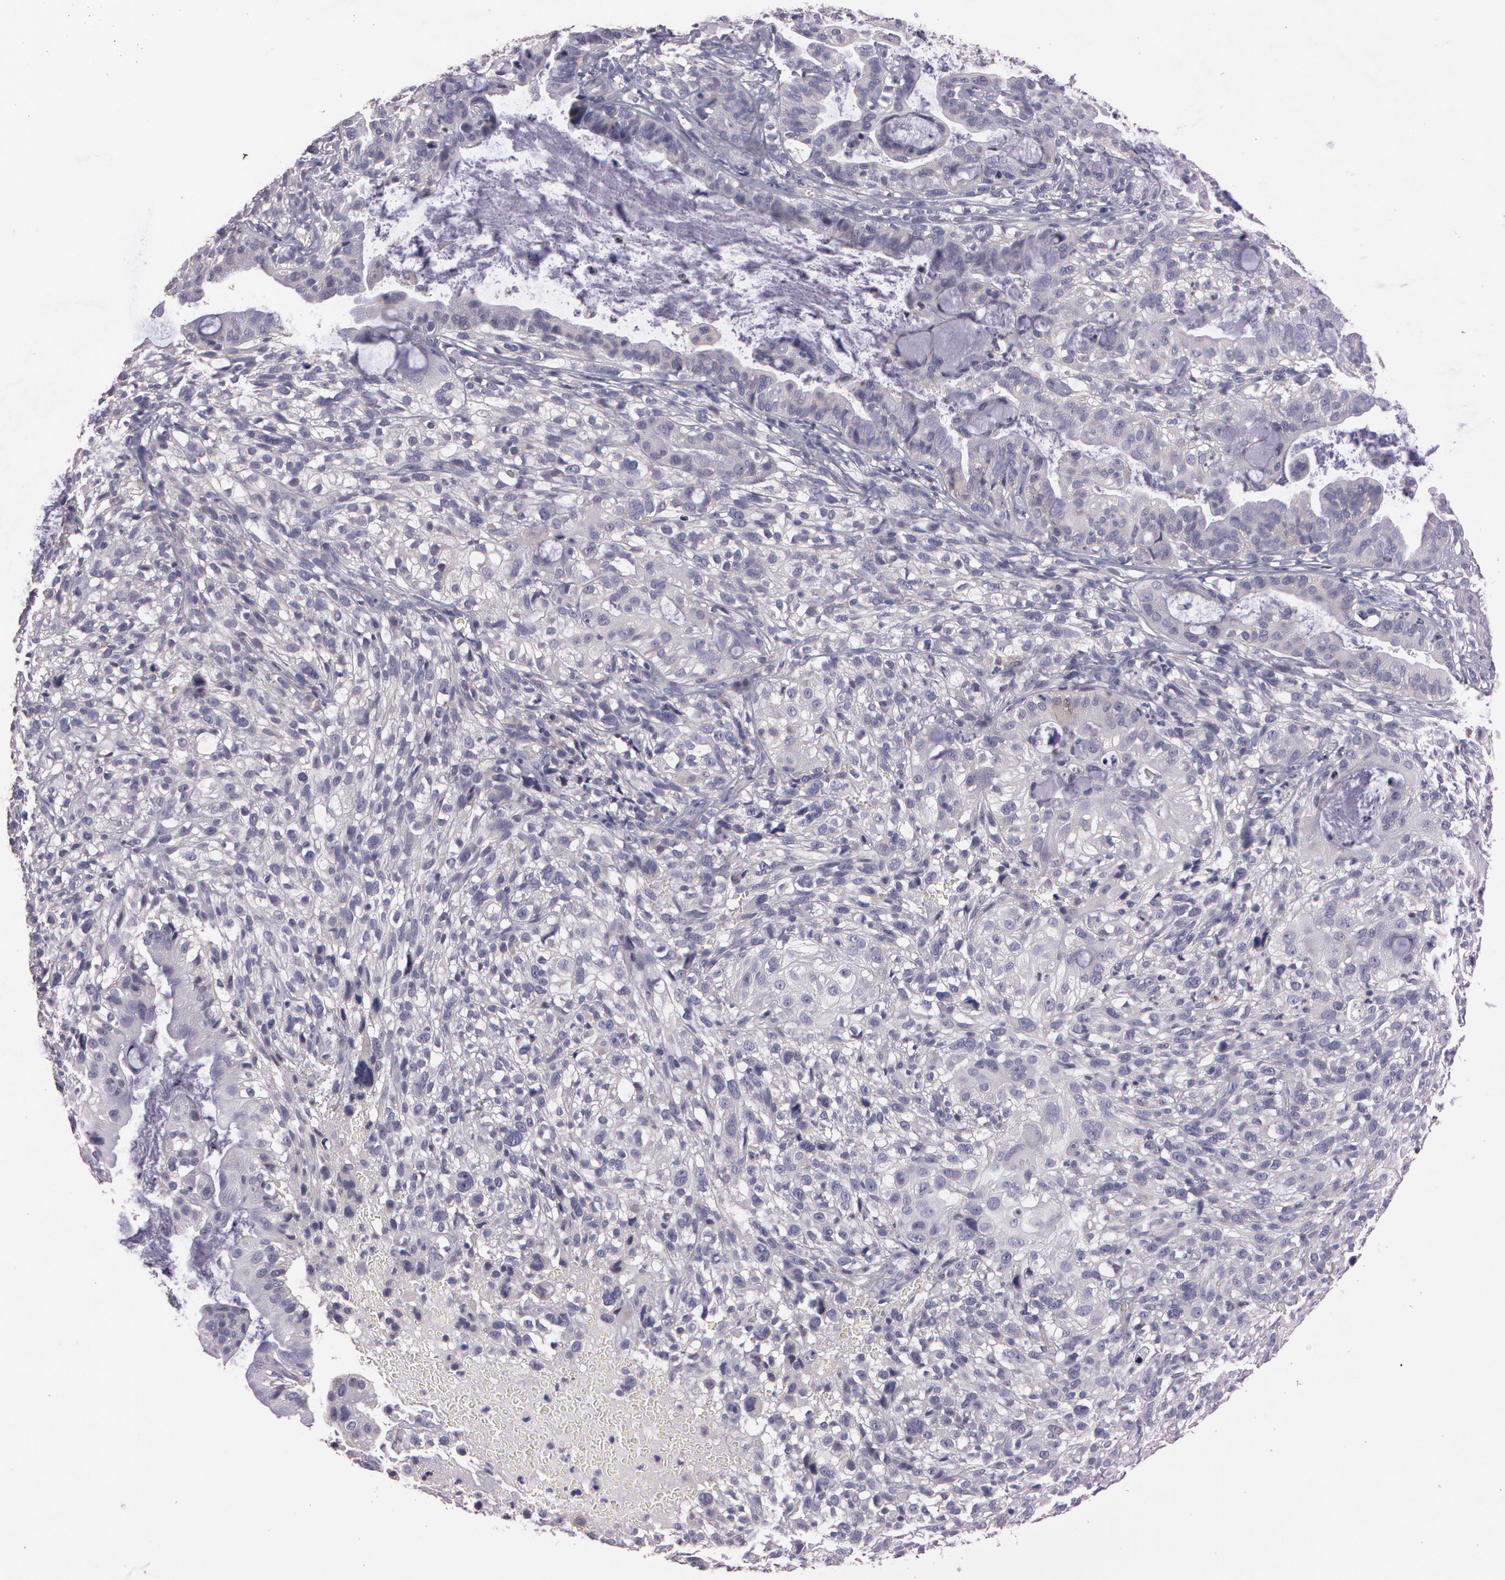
{"staining": {"intensity": "weak", "quantity": "<25%", "location": "cytoplasmic/membranous"}, "tissue": "cervical cancer", "cell_type": "Tumor cells", "image_type": "cancer", "snomed": [{"axis": "morphology", "description": "Adenocarcinoma, NOS"}, {"axis": "topography", "description": "Cervix"}], "caption": "Image shows no significant protein expression in tumor cells of cervical adenocarcinoma. (Immunohistochemistry (ihc), brightfield microscopy, high magnification).", "gene": "MXRA5", "patient": {"sex": "female", "age": 41}}